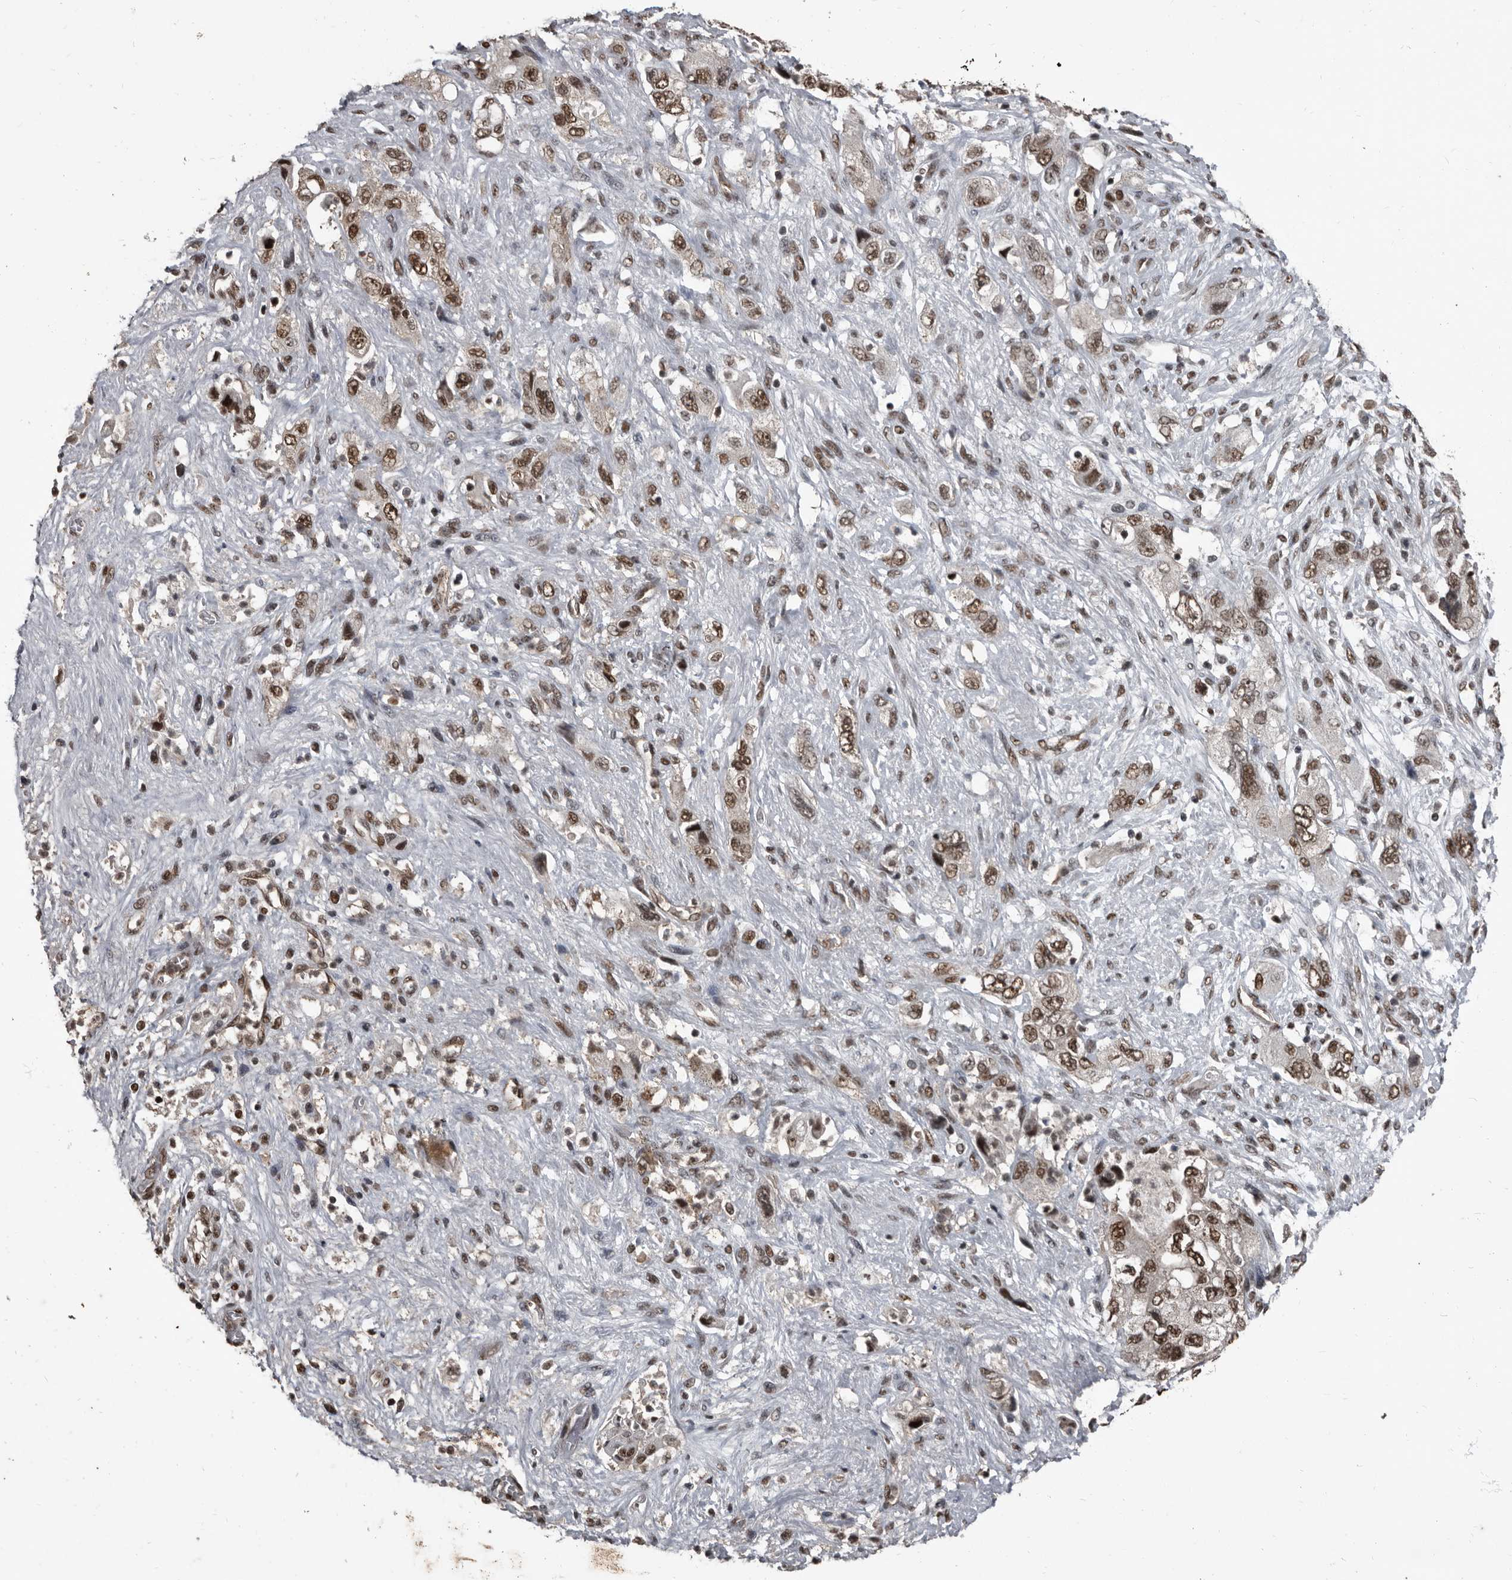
{"staining": {"intensity": "strong", "quantity": ">75%", "location": "nuclear"}, "tissue": "pancreatic cancer", "cell_type": "Tumor cells", "image_type": "cancer", "snomed": [{"axis": "morphology", "description": "Adenocarcinoma, NOS"}, {"axis": "topography", "description": "Pancreas"}], "caption": "An immunohistochemistry (IHC) photomicrograph of neoplastic tissue is shown. Protein staining in brown highlights strong nuclear positivity in pancreatic cancer (adenocarcinoma) within tumor cells. The staining is performed using DAB brown chromogen to label protein expression. The nuclei are counter-stained blue using hematoxylin.", "gene": "CHD1L", "patient": {"sex": "female", "age": 73}}